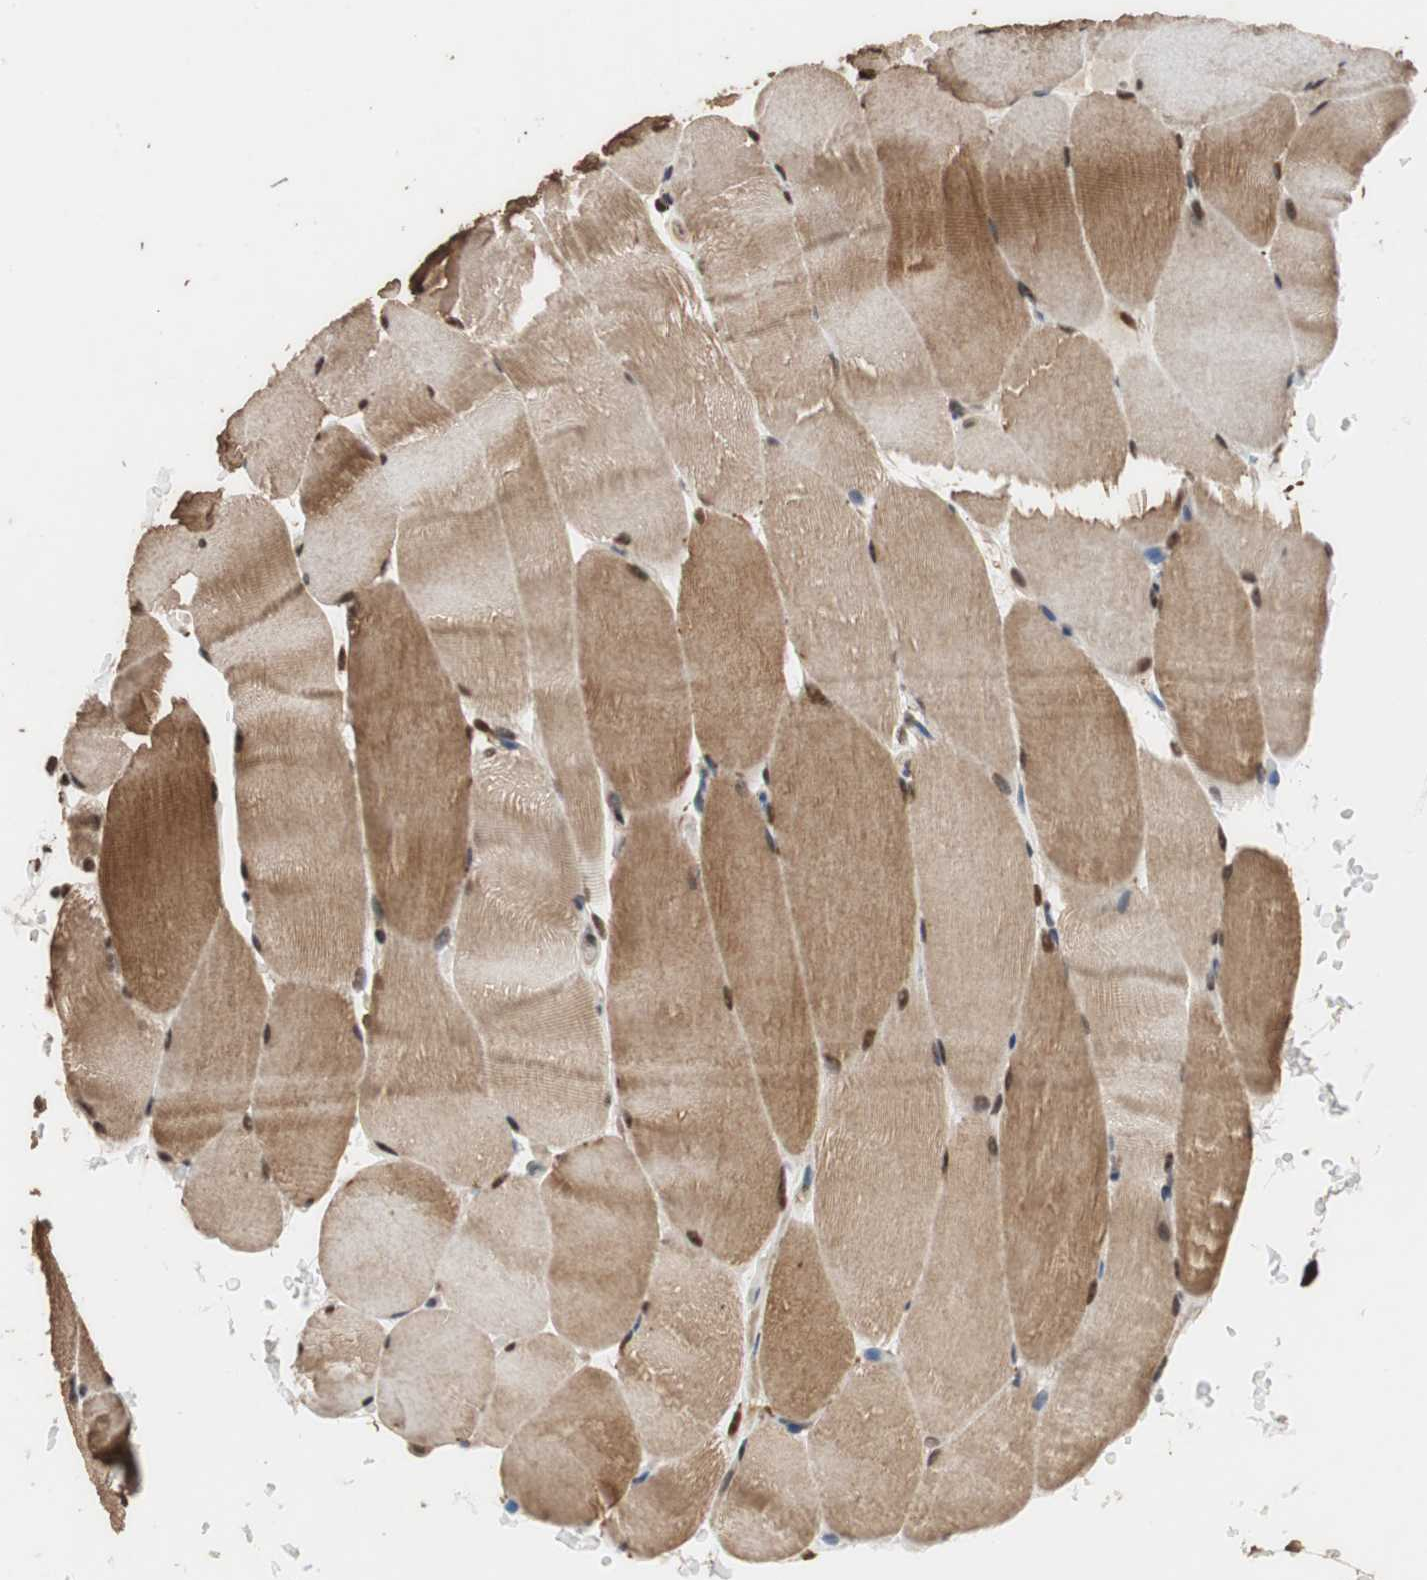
{"staining": {"intensity": "strong", "quantity": ">75%", "location": "cytoplasmic/membranous,nuclear"}, "tissue": "skeletal muscle", "cell_type": "Myocytes", "image_type": "normal", "snomed": [{"axis": "morphology", "description": "Normal tissue, NOS"}, {"axis": "topography", "description": "Skeletal muscle"}, {"axis": "topography", "description": "Parathyroid gland"}], "caption": "The histopathology image displays staining of benign skeletal muscle, revealing strong cytoplasmic/membranous,nuclear protein positivity (brown color) within myocytes.", "gene": "CDC5L", "patient": {"sex": "female", "age": 37}}